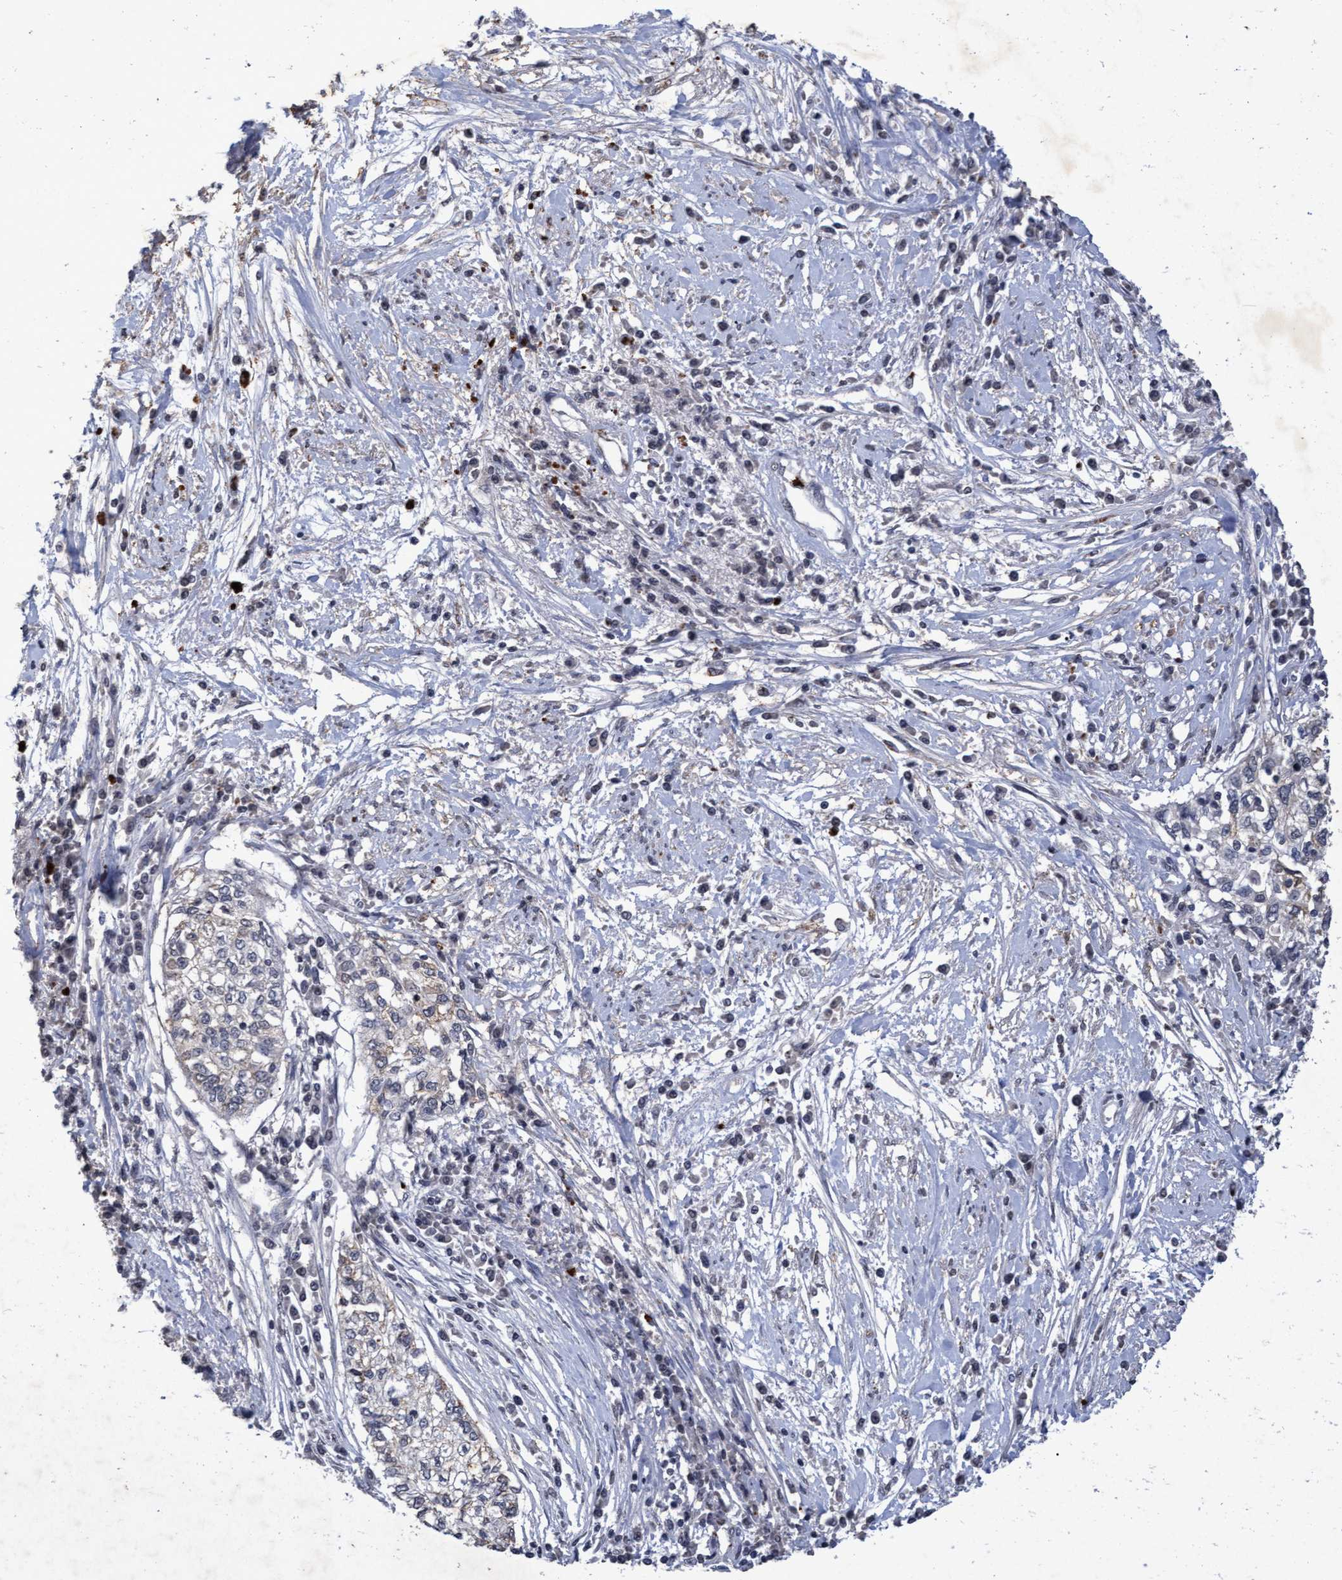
{"staining": {"intensity": "weak", "quantity": "<25%", "location": "cytoplasmic/membranous"}, "tissue": "cervical cancer", "cell_type": "Tumor cells", "image_type": "cancer", "snomed": [{"axis": "morphology", "description": "Squamous cell carcinoma, NOS"}, {"axis": "topography", "description": "Cervix"}], "caption": "There is no significant positivity in tumor cells of cervical cancer (squamous cell carcinoma).", "gene": "GALC", "patient": {"sex": "female", "age": 57}}